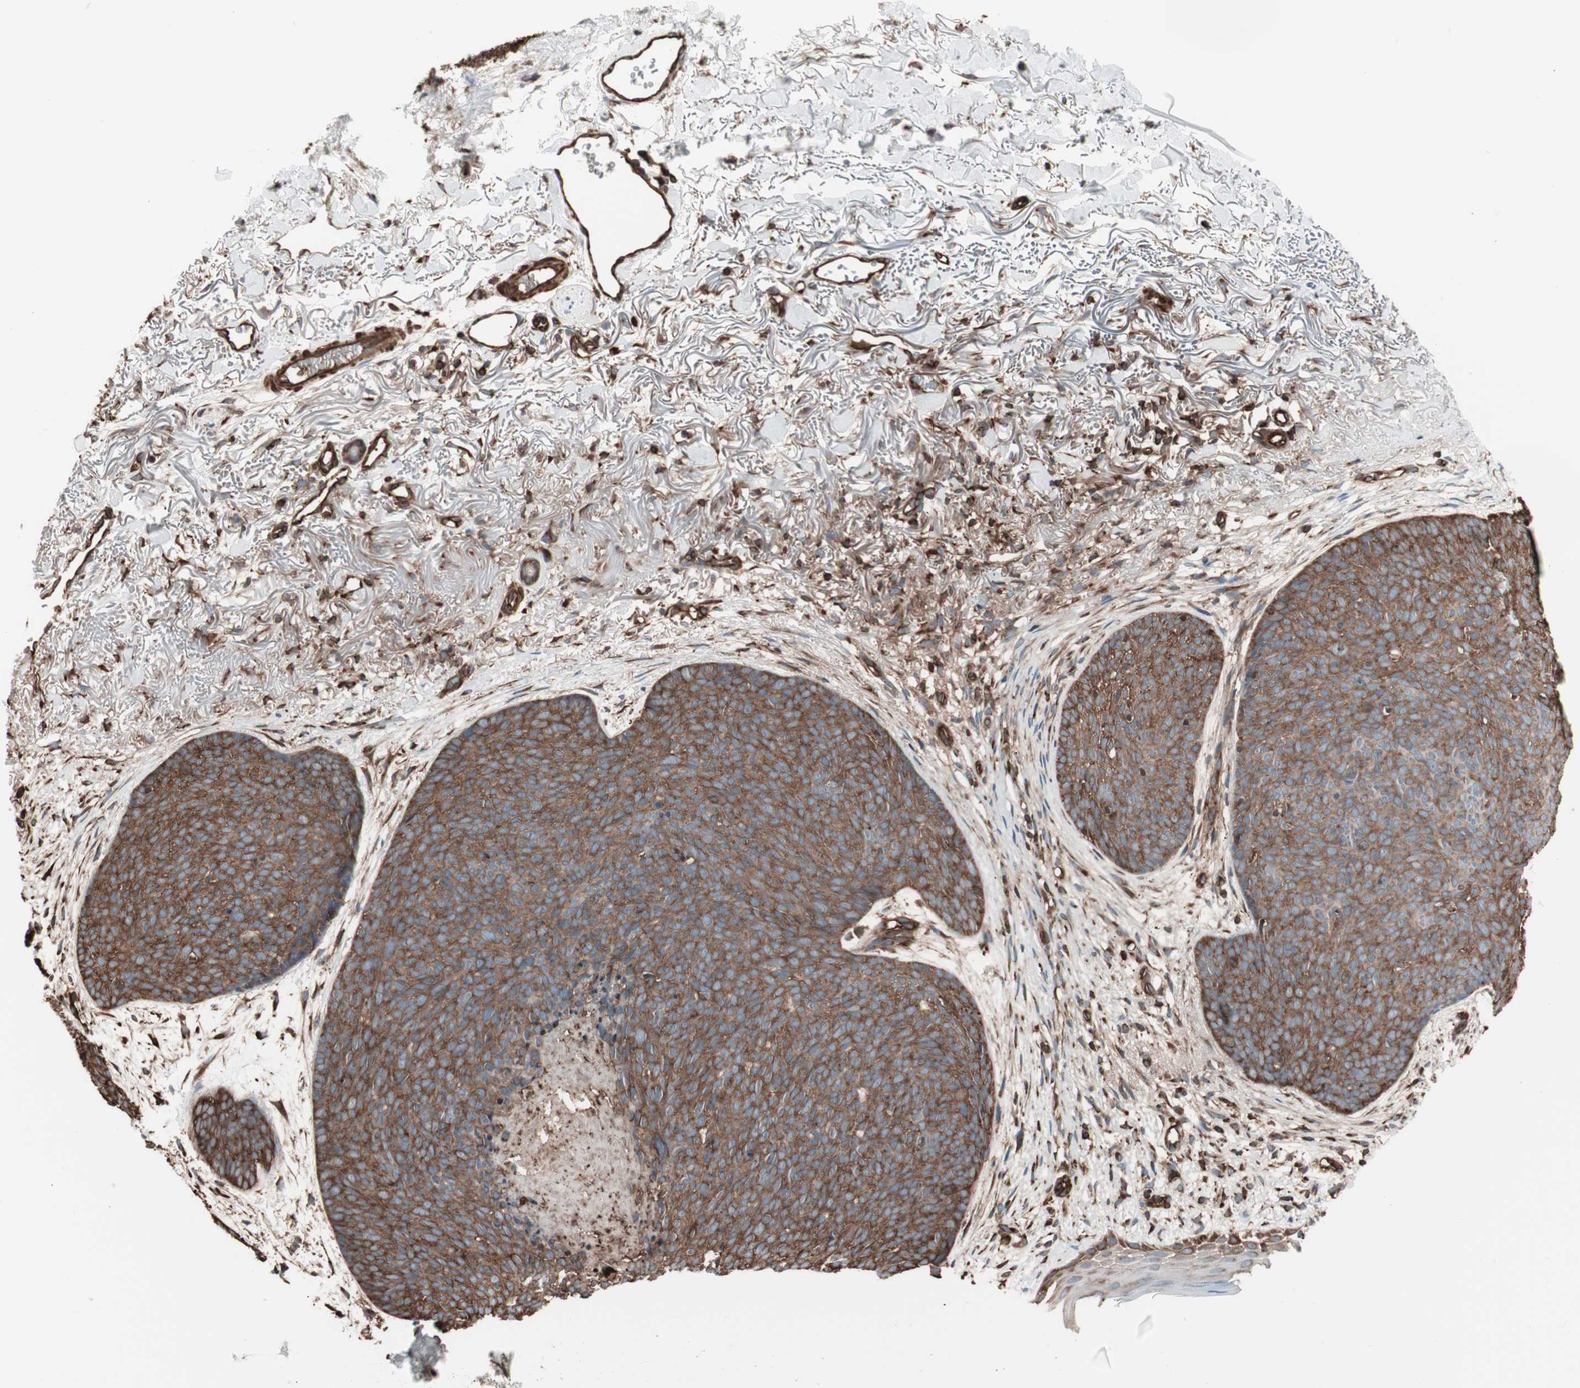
{"staining": {"intensity": "strong", "quantity": ">75%", "location": "cytoplasmic/membranous"}, "tissue": "skin cancer", "cell_type": "Tumor cells", "image_type": "cancer", "snomed": [{"axis": "morphology", "description": "Normal tissue, NOS"}, {"axis": "morphology", "description": "Basal cell carcinoma"}, {"axis": "topography", "description": "Skin"}], "caption": "A high-resolution image shows IHC staining of skin cancer, which shows strong cytoplasmic/membranous staining in approximately >75% of tumor cells. Using DAB (3,3'-diaminobenzidine) (brown) and hematoxylin (blue) stains, captured at high magnification using brightfield microscopy.", "gene": "TCP11L1", "patient": {"sex": "female", "age": 70}}